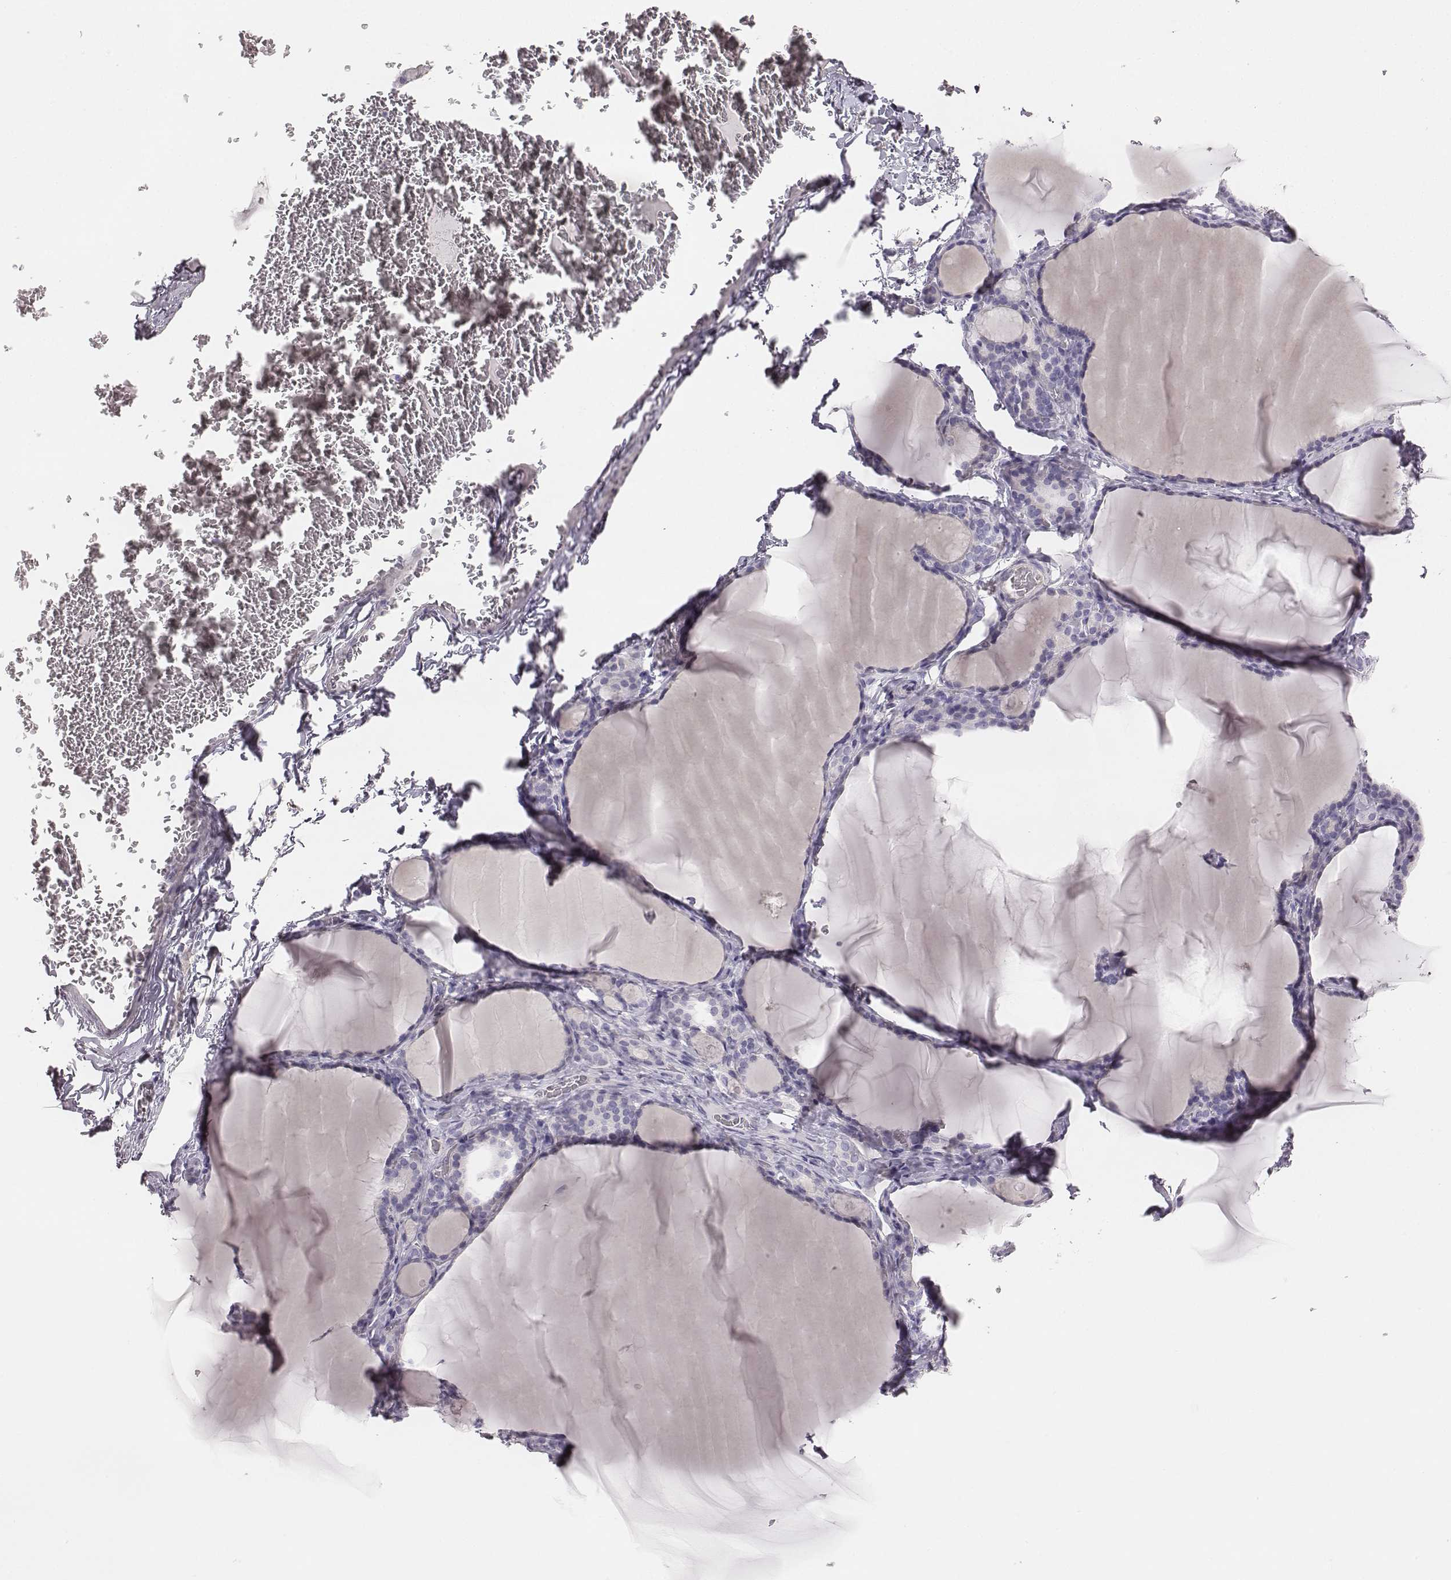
{"staining": {"intensity": "negative", "quantity": "none", "location": "none"}, "tissue": "thyroid gland", "cell_type": "Glandular cells", "image_type": "normal", "snomed": [{"axis": "morphology", "description": "Normal tissue, NOS"}, {"axis": "morphology", "description": "Hyperplasia, NOS"}, {"axis": "topography", "description": "Thyroid gland"}], "caption": "High power microscopy image of an IHC histopathology image of unremarkable thyroid gland, revealing no significant positivity in glandular cells.", "gene": "PBK", "patient": {"sex": "female", "age": 27}}